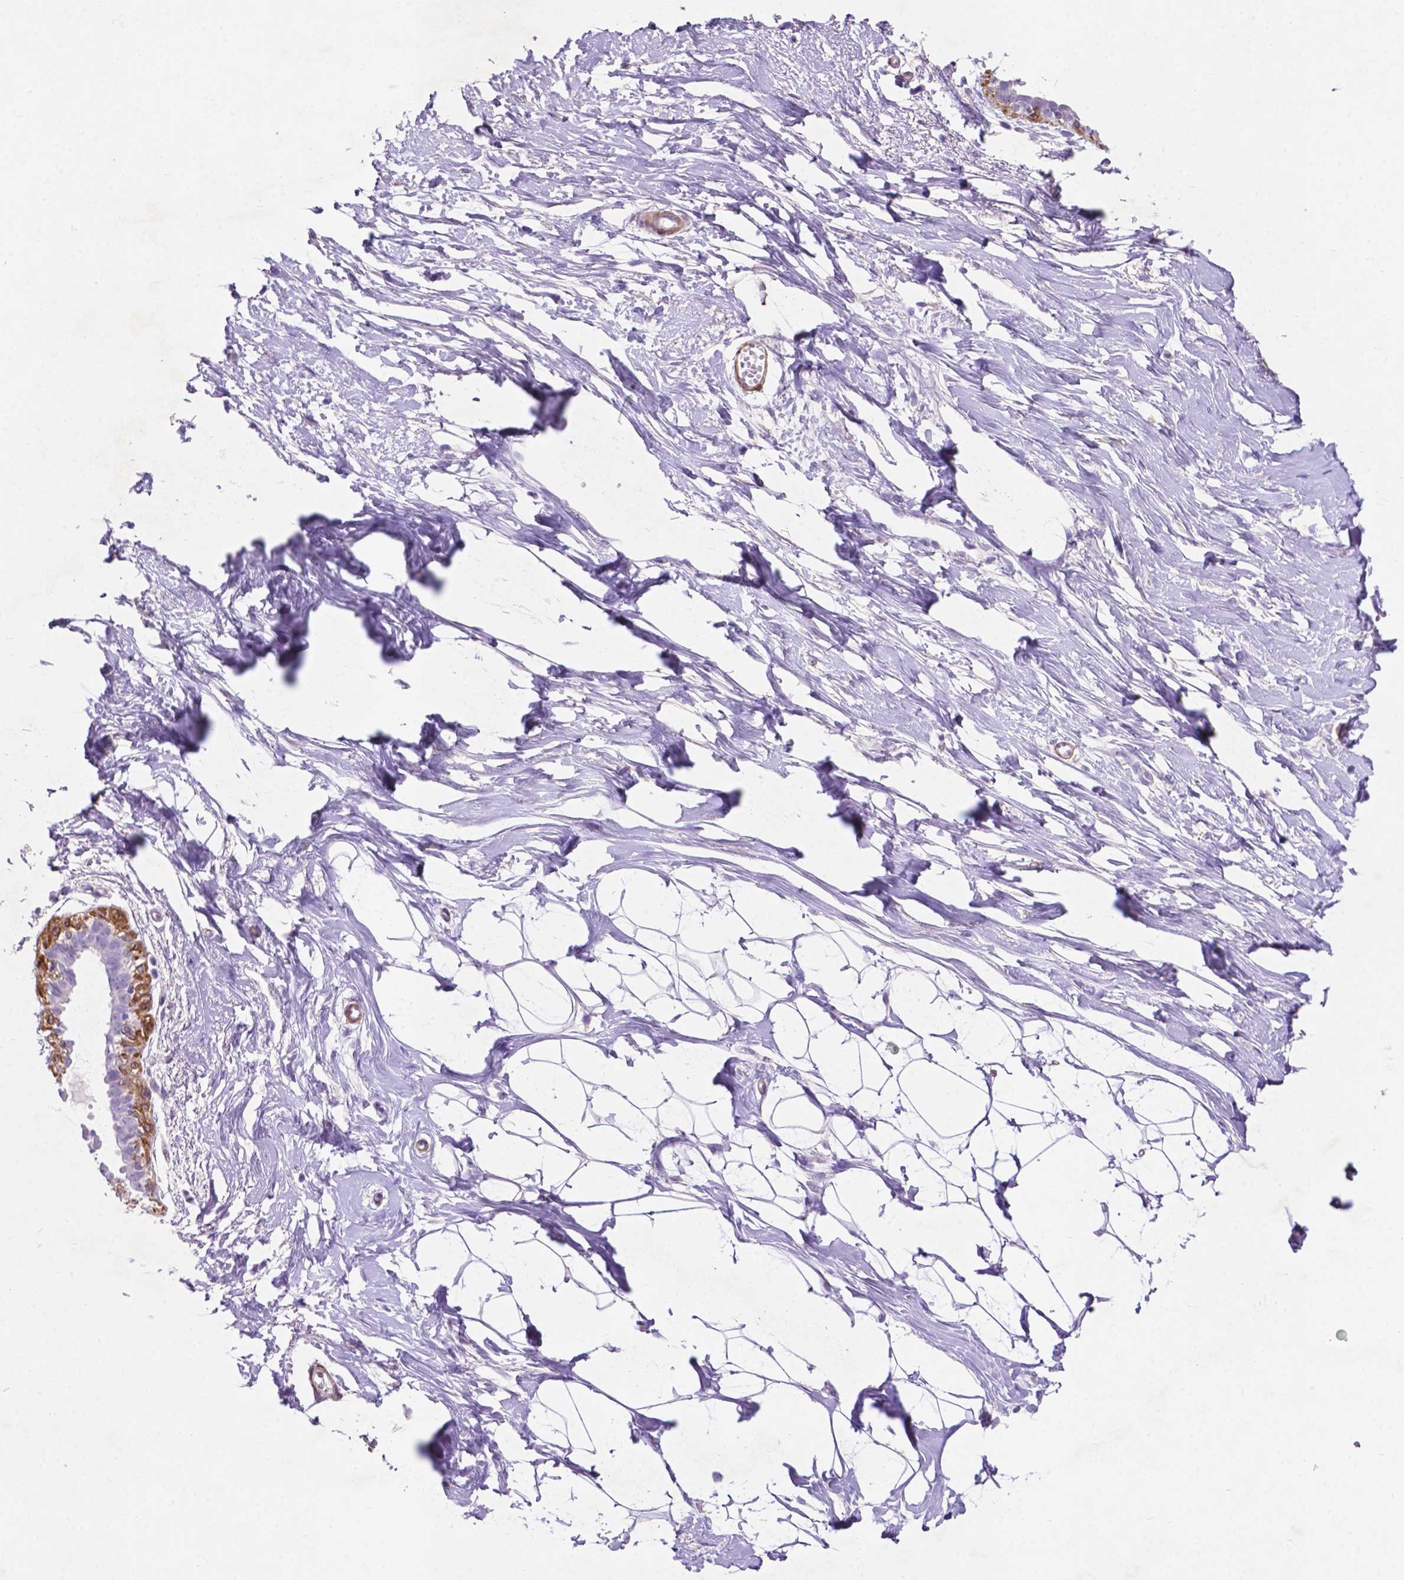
{"staining": {"intensity": "negative", "quantity": "none", "location": "none"}, "tissue": "breast", "cell_type": "Adipocytes", "image_type": "normal", "snomed": [{"axis": "morphology", "description": "Normal tissue, NOS"}, {"axis": "topography", "description": "Breast"}], "caption": "DAB (3,3'-diaminobenzidine) immunohistochemical staining of benign human breast displays no significant staining in adipocytes.", "gene": "ASPG", "patient": {"sex": "female", "age": 49}}